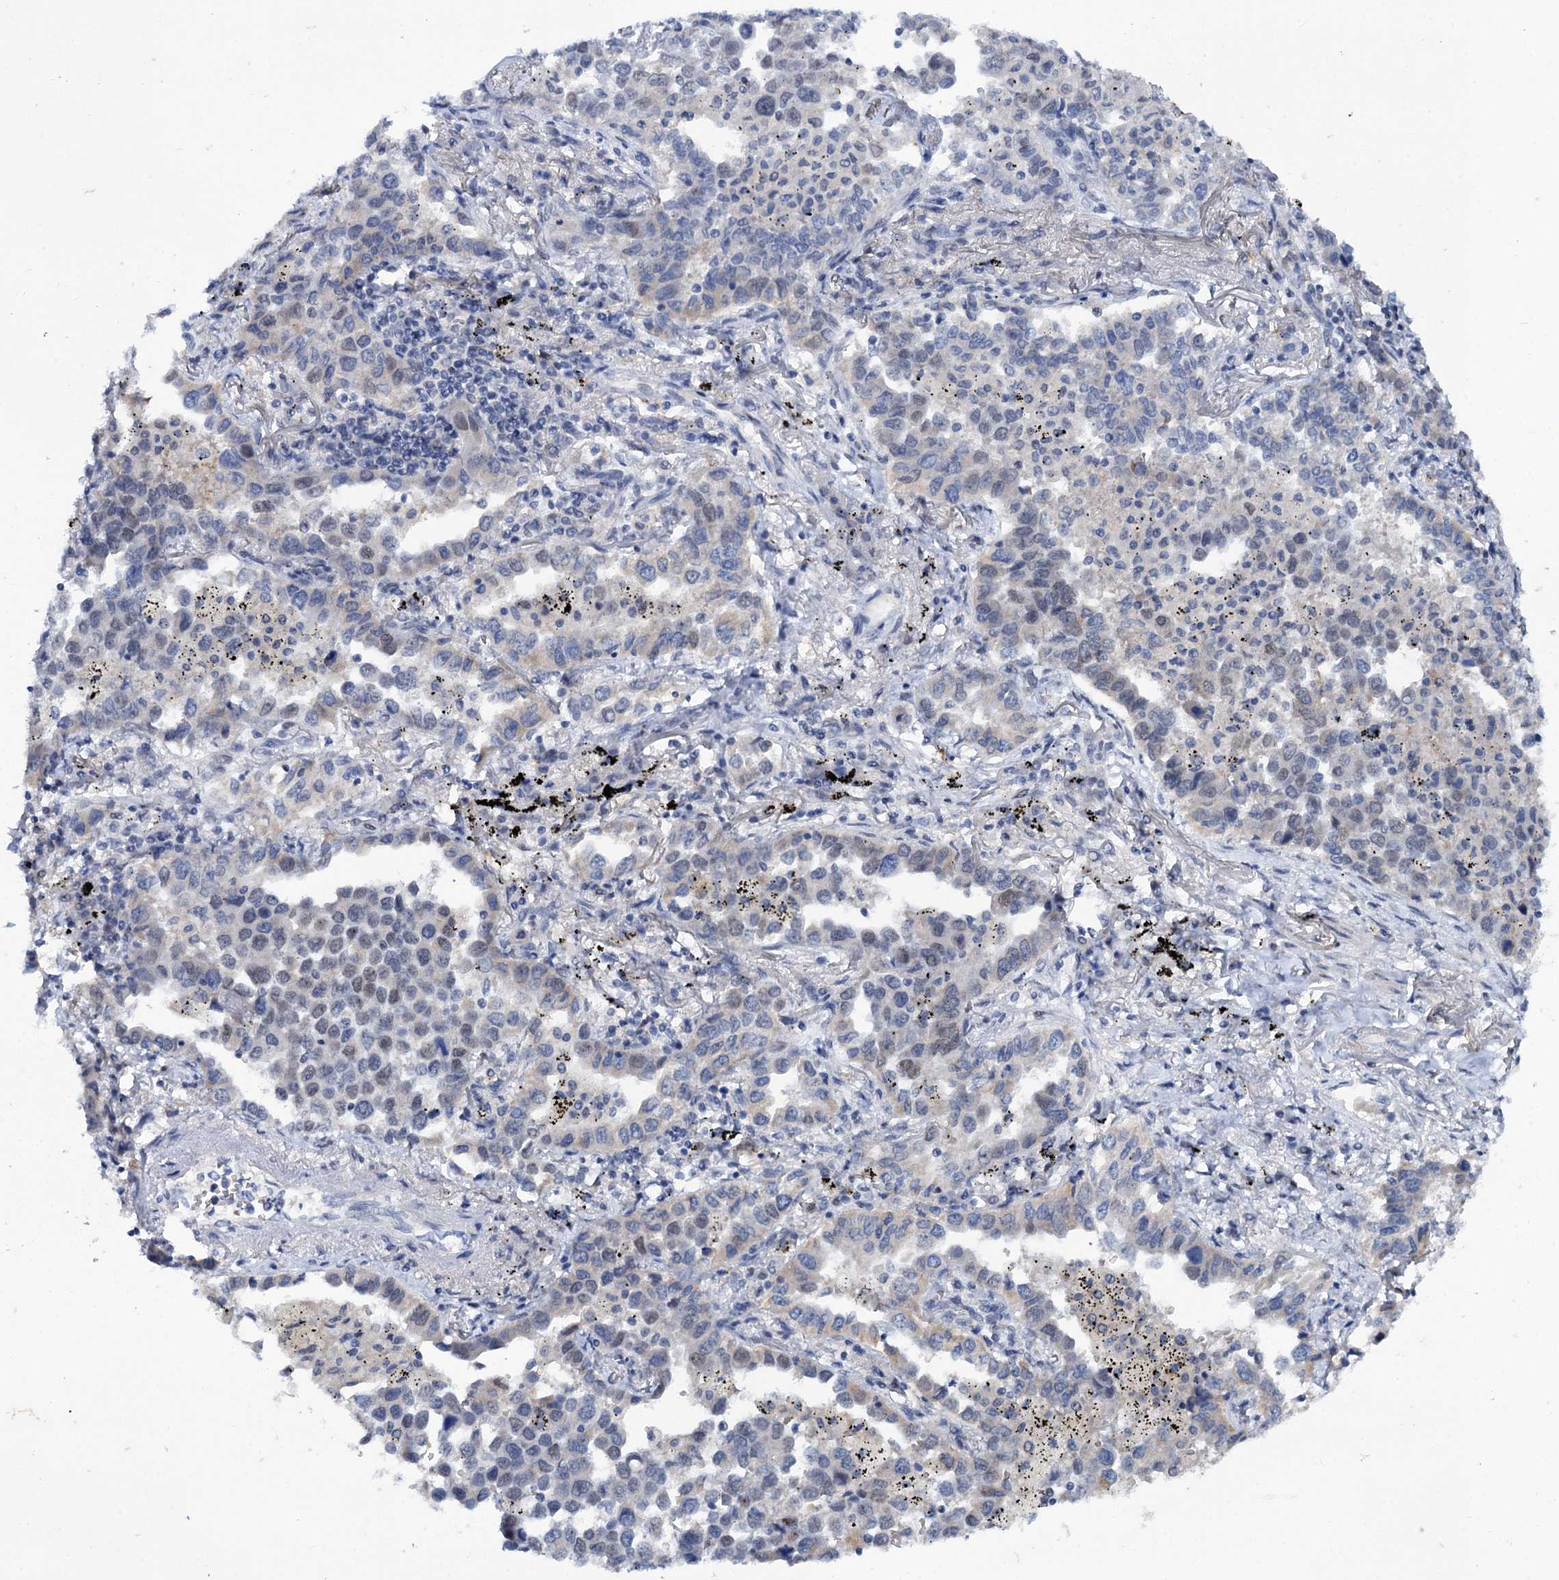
{"staining": {"intensity": "weak", "quantity": "<25%", "location": "nuclear"}, "tissue": "lung cancer", "cell_type": "Tumor cells", "image_type": "cancer", "snomed": [{"axis": "morphology", "description": "Adenocarcinoma, NOS"}, {"axis": "topography", "description": "Lung"}], "caption": "IHC histopathology image of lung cancer stained for a protein (brown), which shows no positivity in tumor cells.", "gene": "MID1IP1", "patient": {"sex": "male", "age": 67}}